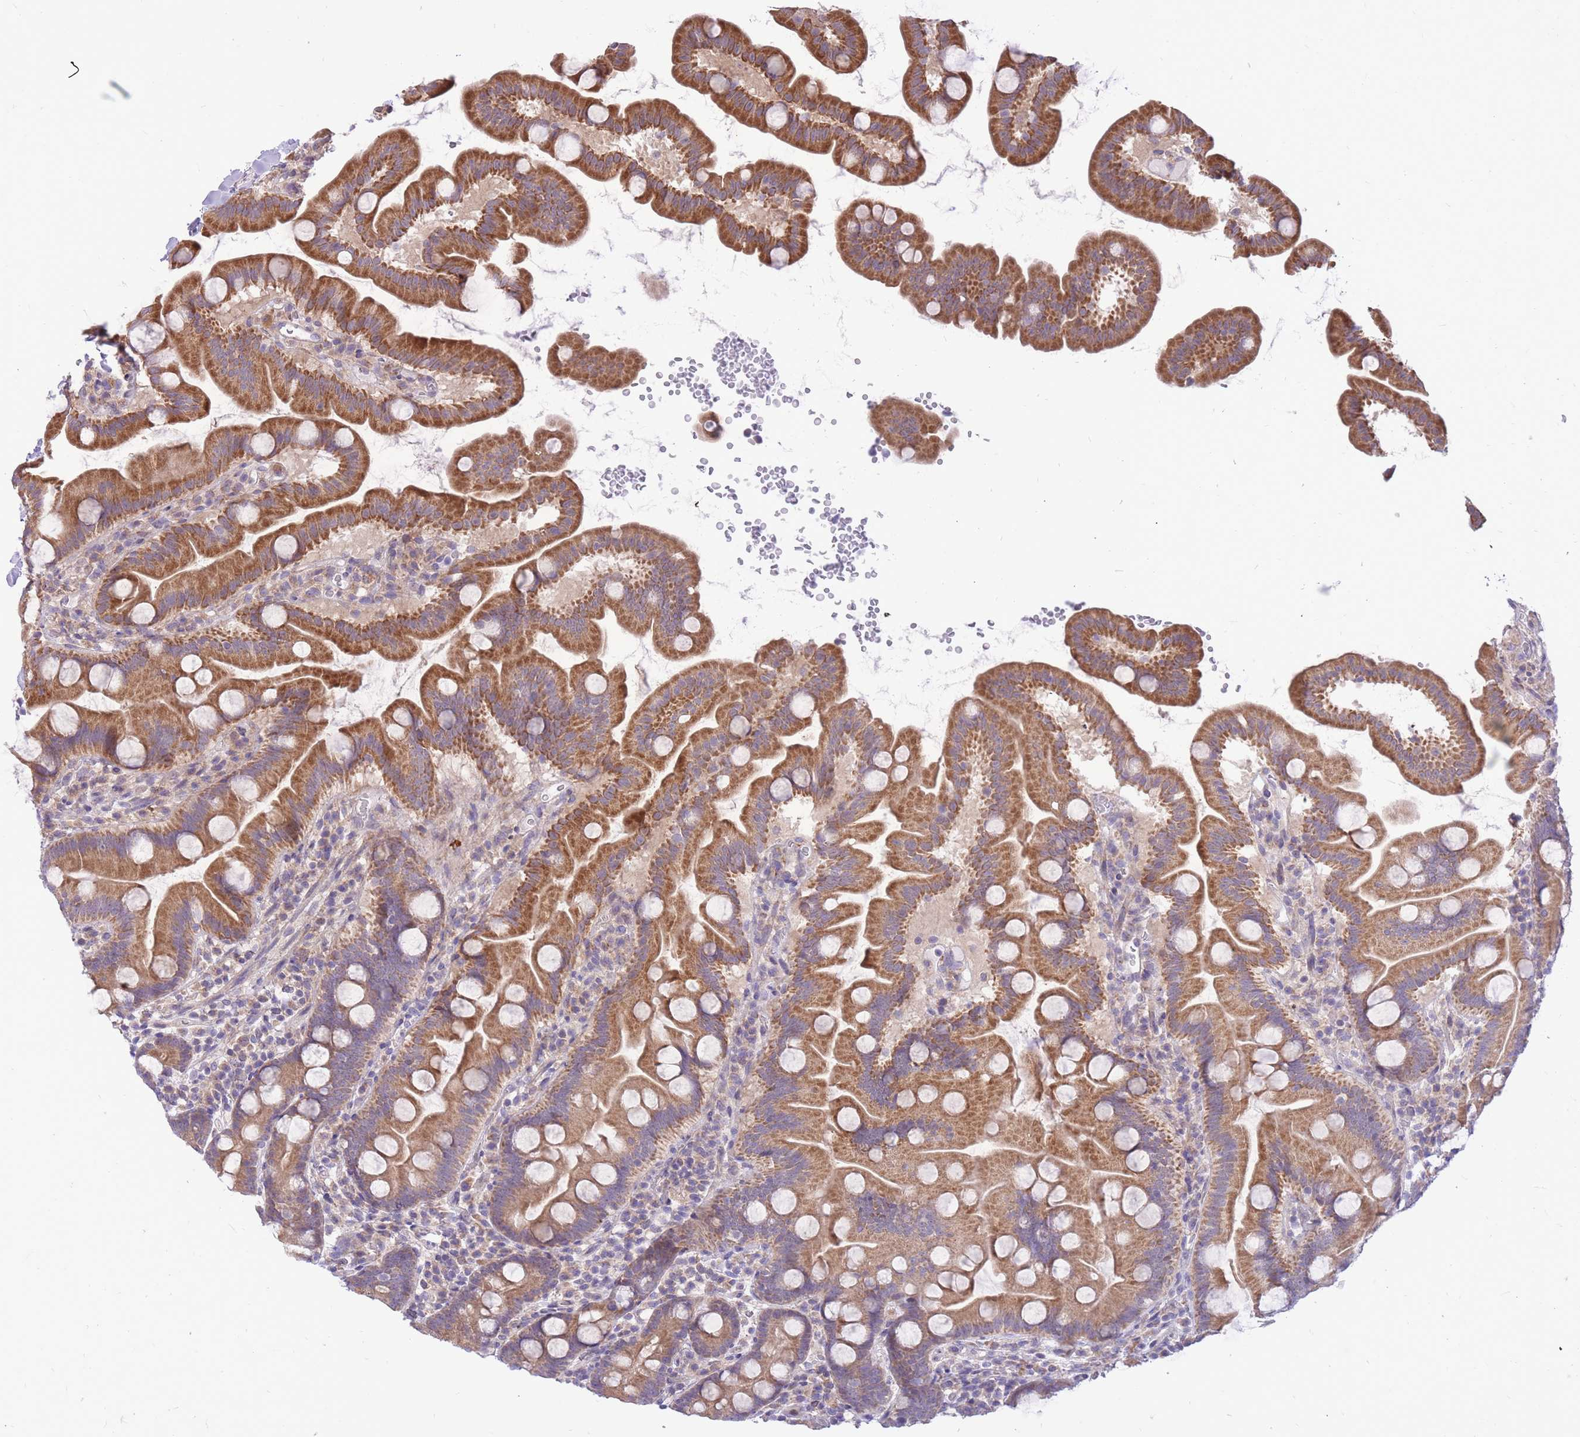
{"staining": {"intensity": "moderate", "quantity": ">75%", "location": "cytoplasmic/membranous"}, "tissue": "small intestine", "cell_type": "Glandular cells", "image_type": "normal", "snomed": [{"axis": "morphology", "description": "Normal tissue, NOS"}, {"axis": "topography", "description": "Small intestine"}], "caption": "About >75% of glandular cells in normal human small intestine display moderate cytoplasmic/membranous protein staining as visualized by brown immunohistochemical staining.", "gene": "TOPAZ1", "patient": {"sex": "female", "age": 68}}